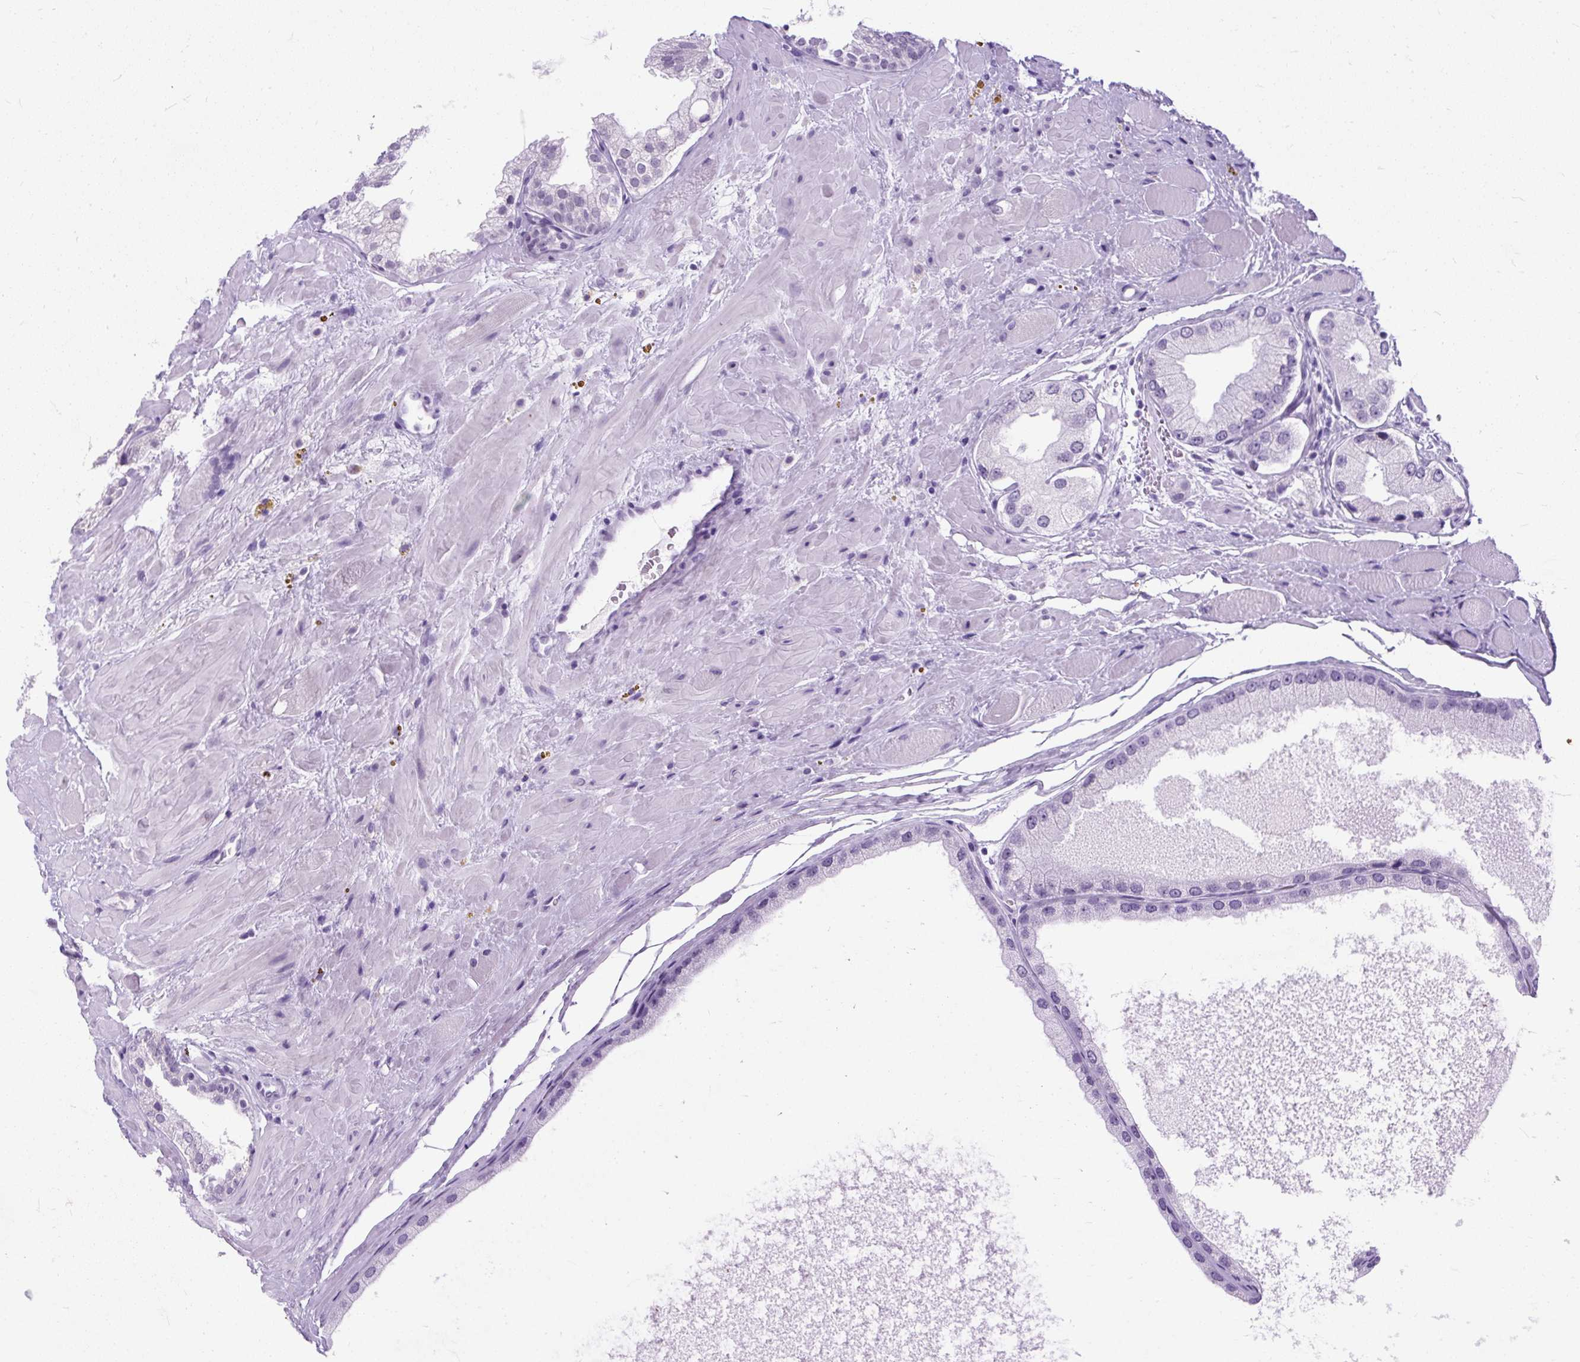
{"staining": {"intensity": "negative", "quantity": "none", "location": "none"}, "tissue": "prostate cancer", "cell_type": "Tumor cells", "image_type": "cancer", "snomed": [{"axis": "morphology", "description": "Adenocarcinoma, Low grade"}, {"axis": "topography", "description": "Prostate"}], "caption": "Human prostate adenocarcinoma (low-grade) stained for a protein using IHC demonstrates no expression in tumor cells.", "gene": "SCGB1A1", "patient": {"sex": "male", "age": 42}}